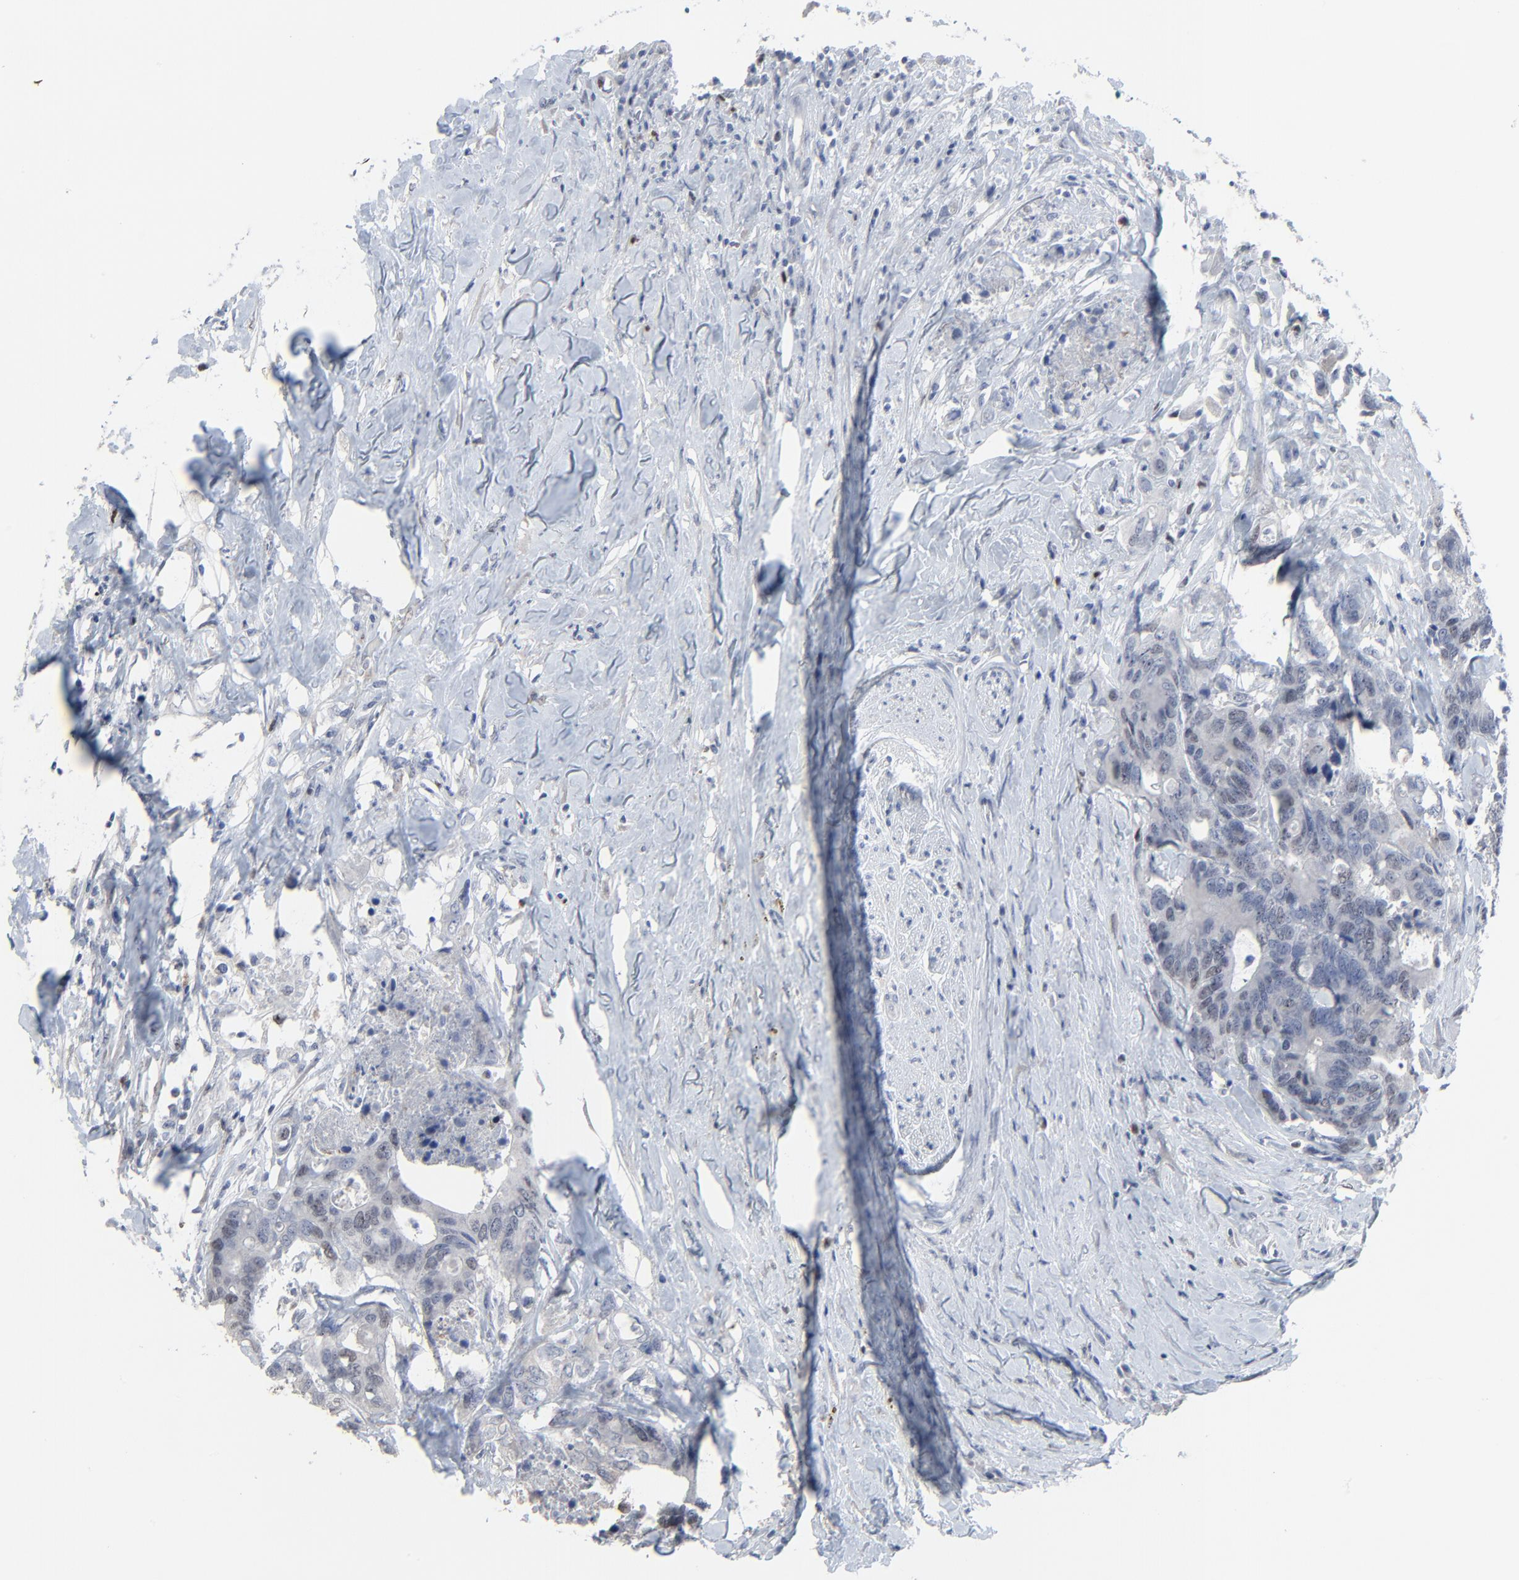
{"staining": {"intensity": "weak", "quantity": "<25%", "location": "nuclear"}, "tissue": "colorectal cancer", "cell_type": "Tumor cells", "image_type": "cancer", "snomed": [{"axis": "morphology", "description": "Adenocarcinoma, NOS"}, {"axis": "topography", "description": "Rectum"}], "caption": "The histopathology image demonstrates no staining of tumor cells in adenocarcinoma (colorectal).", "gene": "BIRC3", "patient": {"sex": "male", "age": 55}}